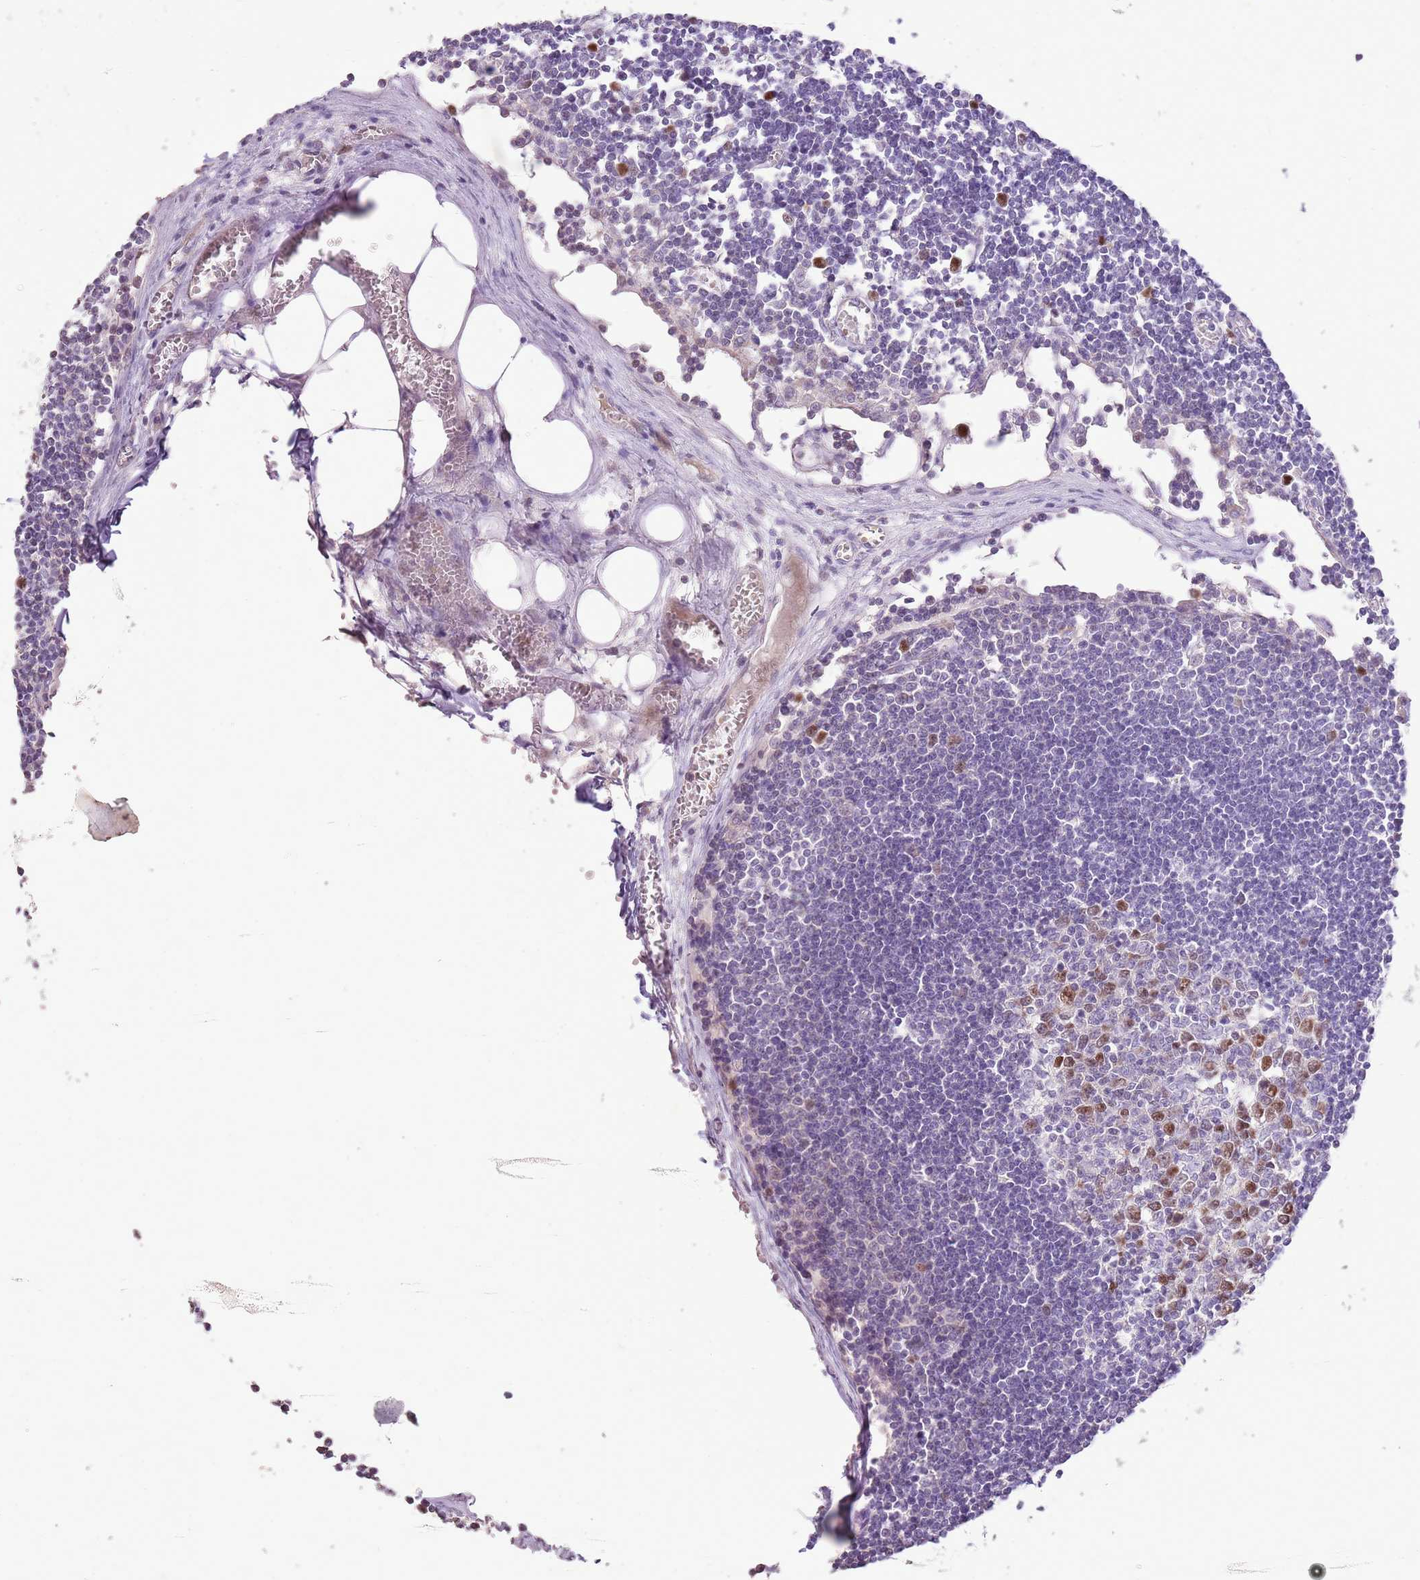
{"staining": {"intensity": "moderate", "quantity": "25%-75%", "location": "nuclear"}, "tissue": "lymph node", "cell_type": "Germinal center cells", "image_type": "normal", "snomed": [{"axis": "morphology", "description": "Normal tissue, NOS"}, {"axis": "topography", "description": "Lymph node"}], "caption": "IHC micrograph of normal lymph node stained for a protein (brown), which displays medium levels of moderate nuclear staining in approximately 25%-75% of germinal center cells.", "gene": "GMNN", "patient": {"sex": "female", "age": 11}}